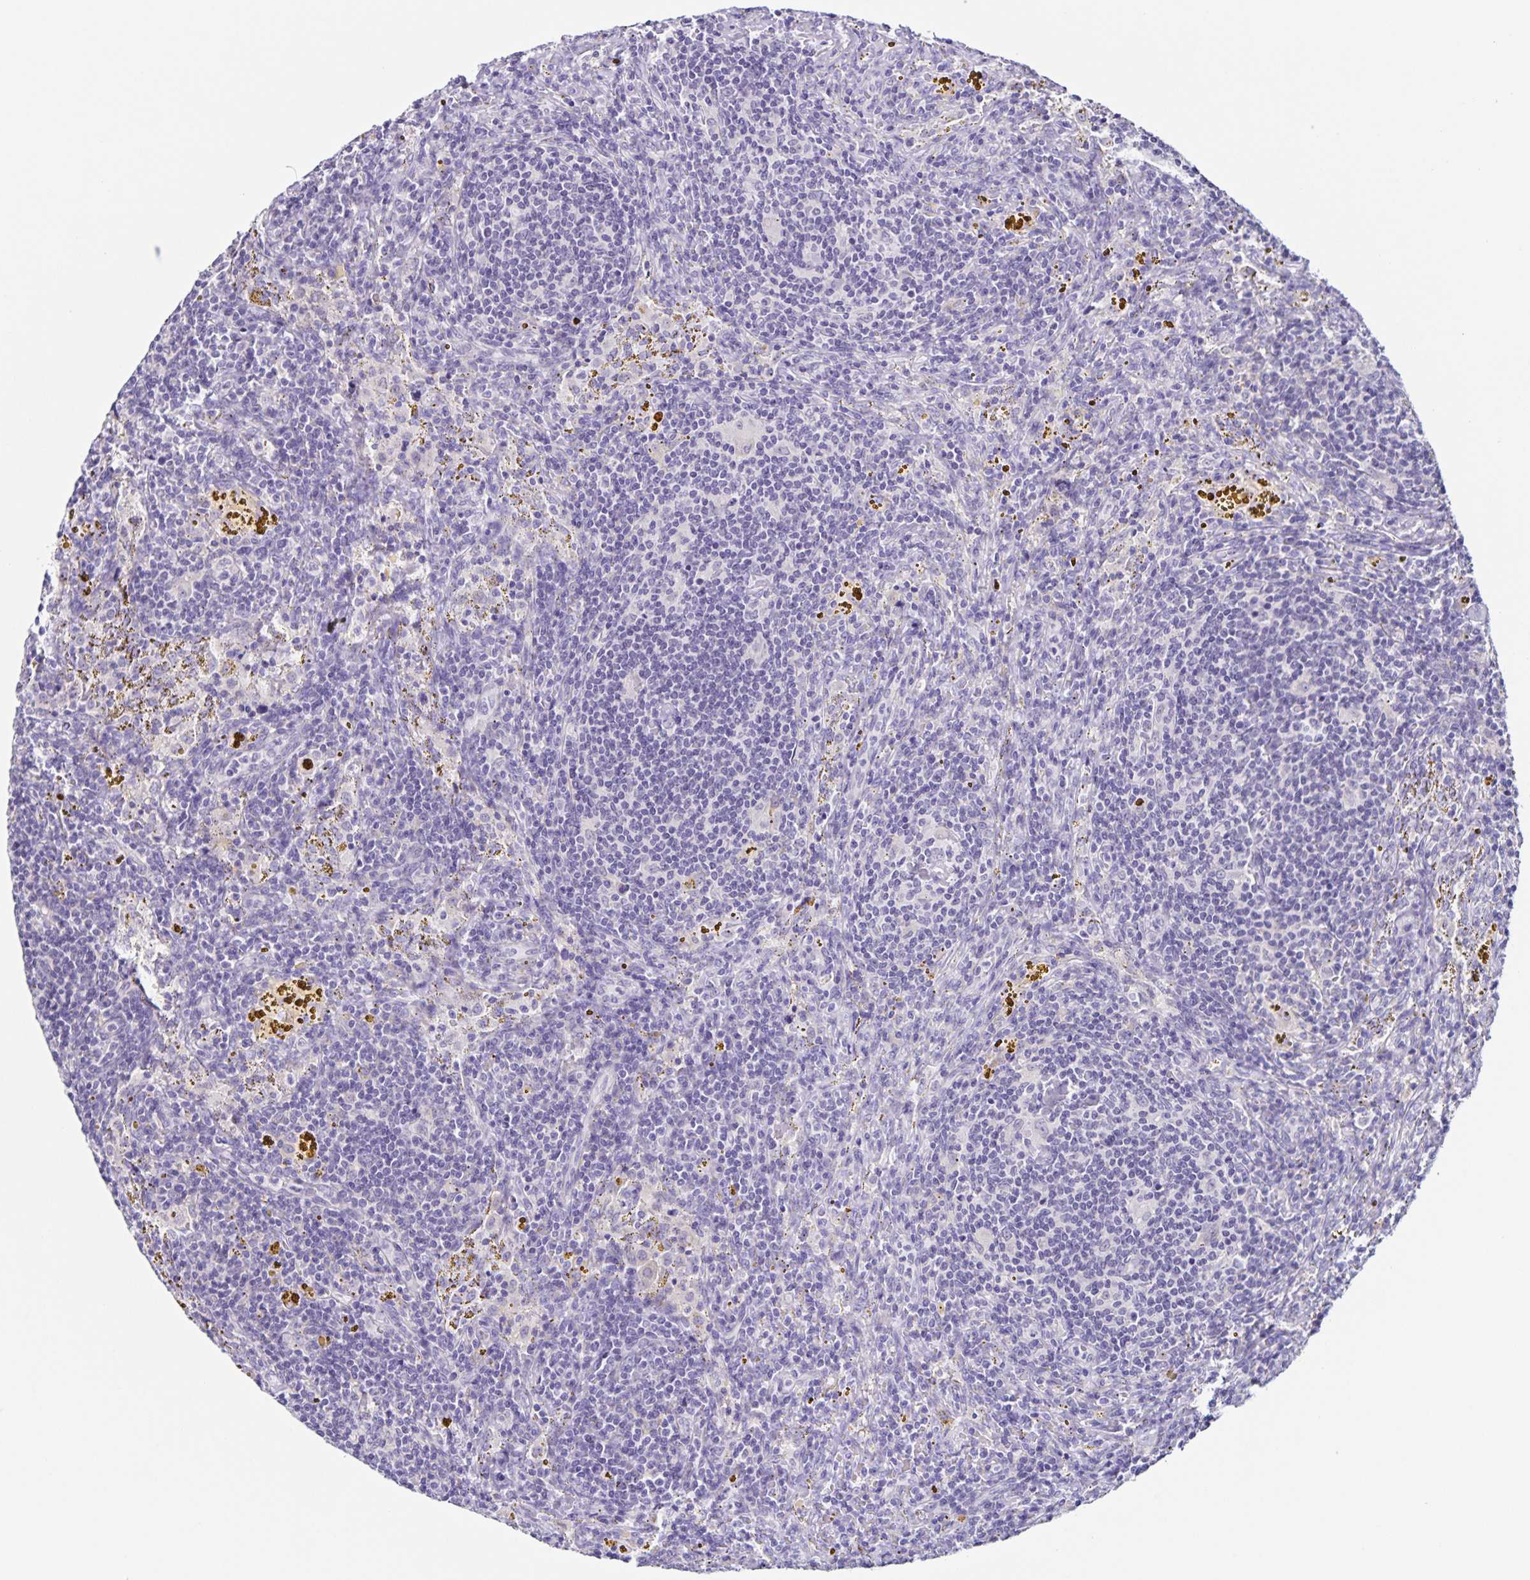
{"staining": {"intensity": "negative", "quantity": "none", "location": "none"}, "tissue": "lymphoma", "cell_type": "Tumor cells", "image_type": "cancer", "snomed": [{"axis": "morphology", "description": "Malignant lymphoma, non-Hodgkin's type, Low grade"}, {"axis": "topography", "description": "Spleen"}], "caption": "The immunohistochemistry (IHC) image has no significant staining in tumor cells of lymphoma tissue. Nuclei are stained in blue.", "gene": "SLC12A3", "patient": {"sex": "female", "age": 70}}